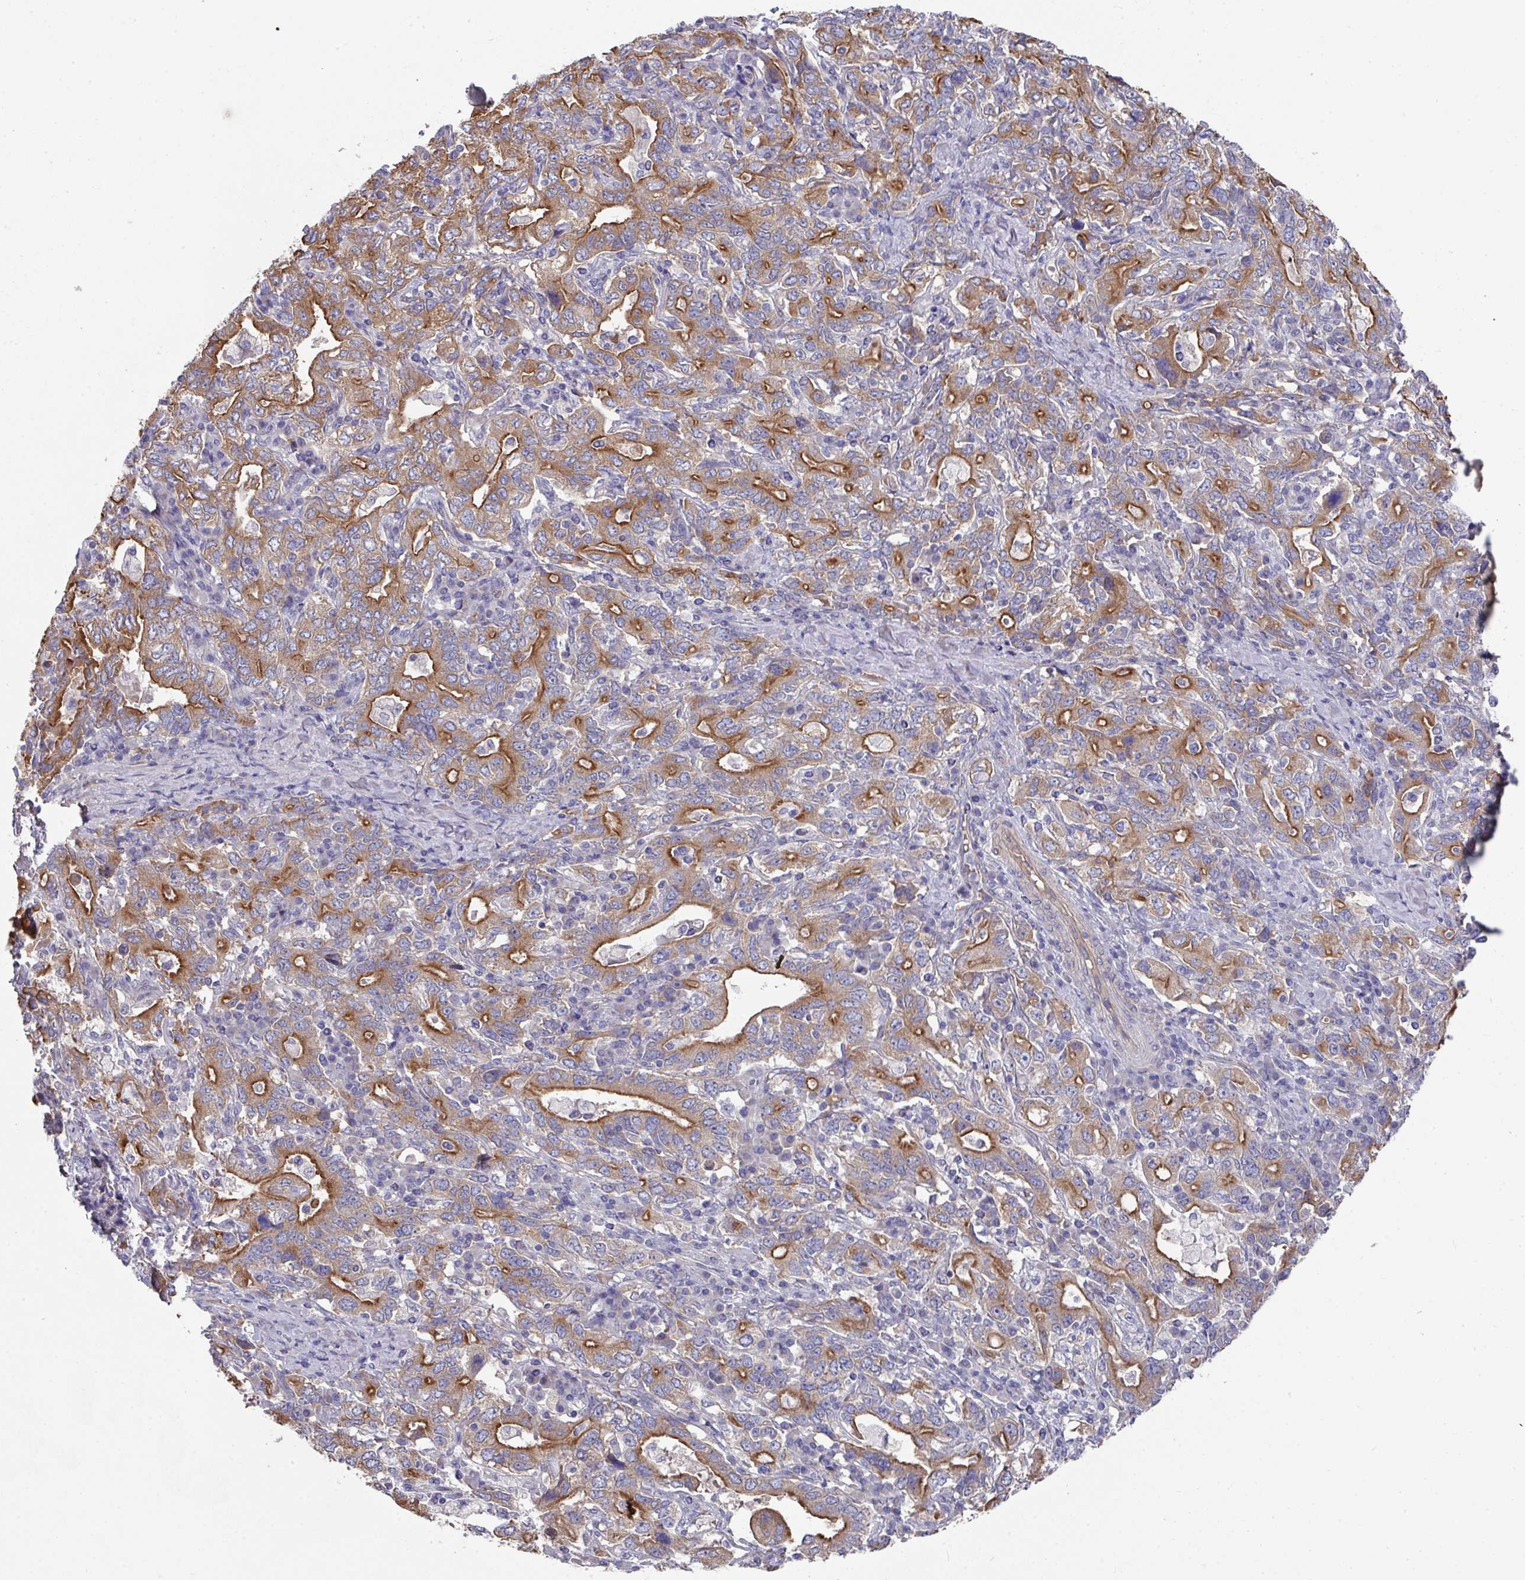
{"staining": {"intensity": "moderate", "quantity": ">75%", "location": "cytoplasmic/membranous"}, "tissue": "stomach cancer", "cell_type": "Tumor cells", "image_type": "cancer", "snomed": [{"axis": "morphology", "description": "Adenocarcinoma, NOS"}, {"axis": "topography", "description": "Stomach, upper"}, {"axis": "topography", "description": "Stomach"}], "caption": "This is an image of immunohistochemistry staining of stomach adenocarcinoma, which shows moderate staining in the cytoplasmic/membranous of tumor cells.", "gene": "PRR5", "patient": {"sex": "male", "age": 62}}